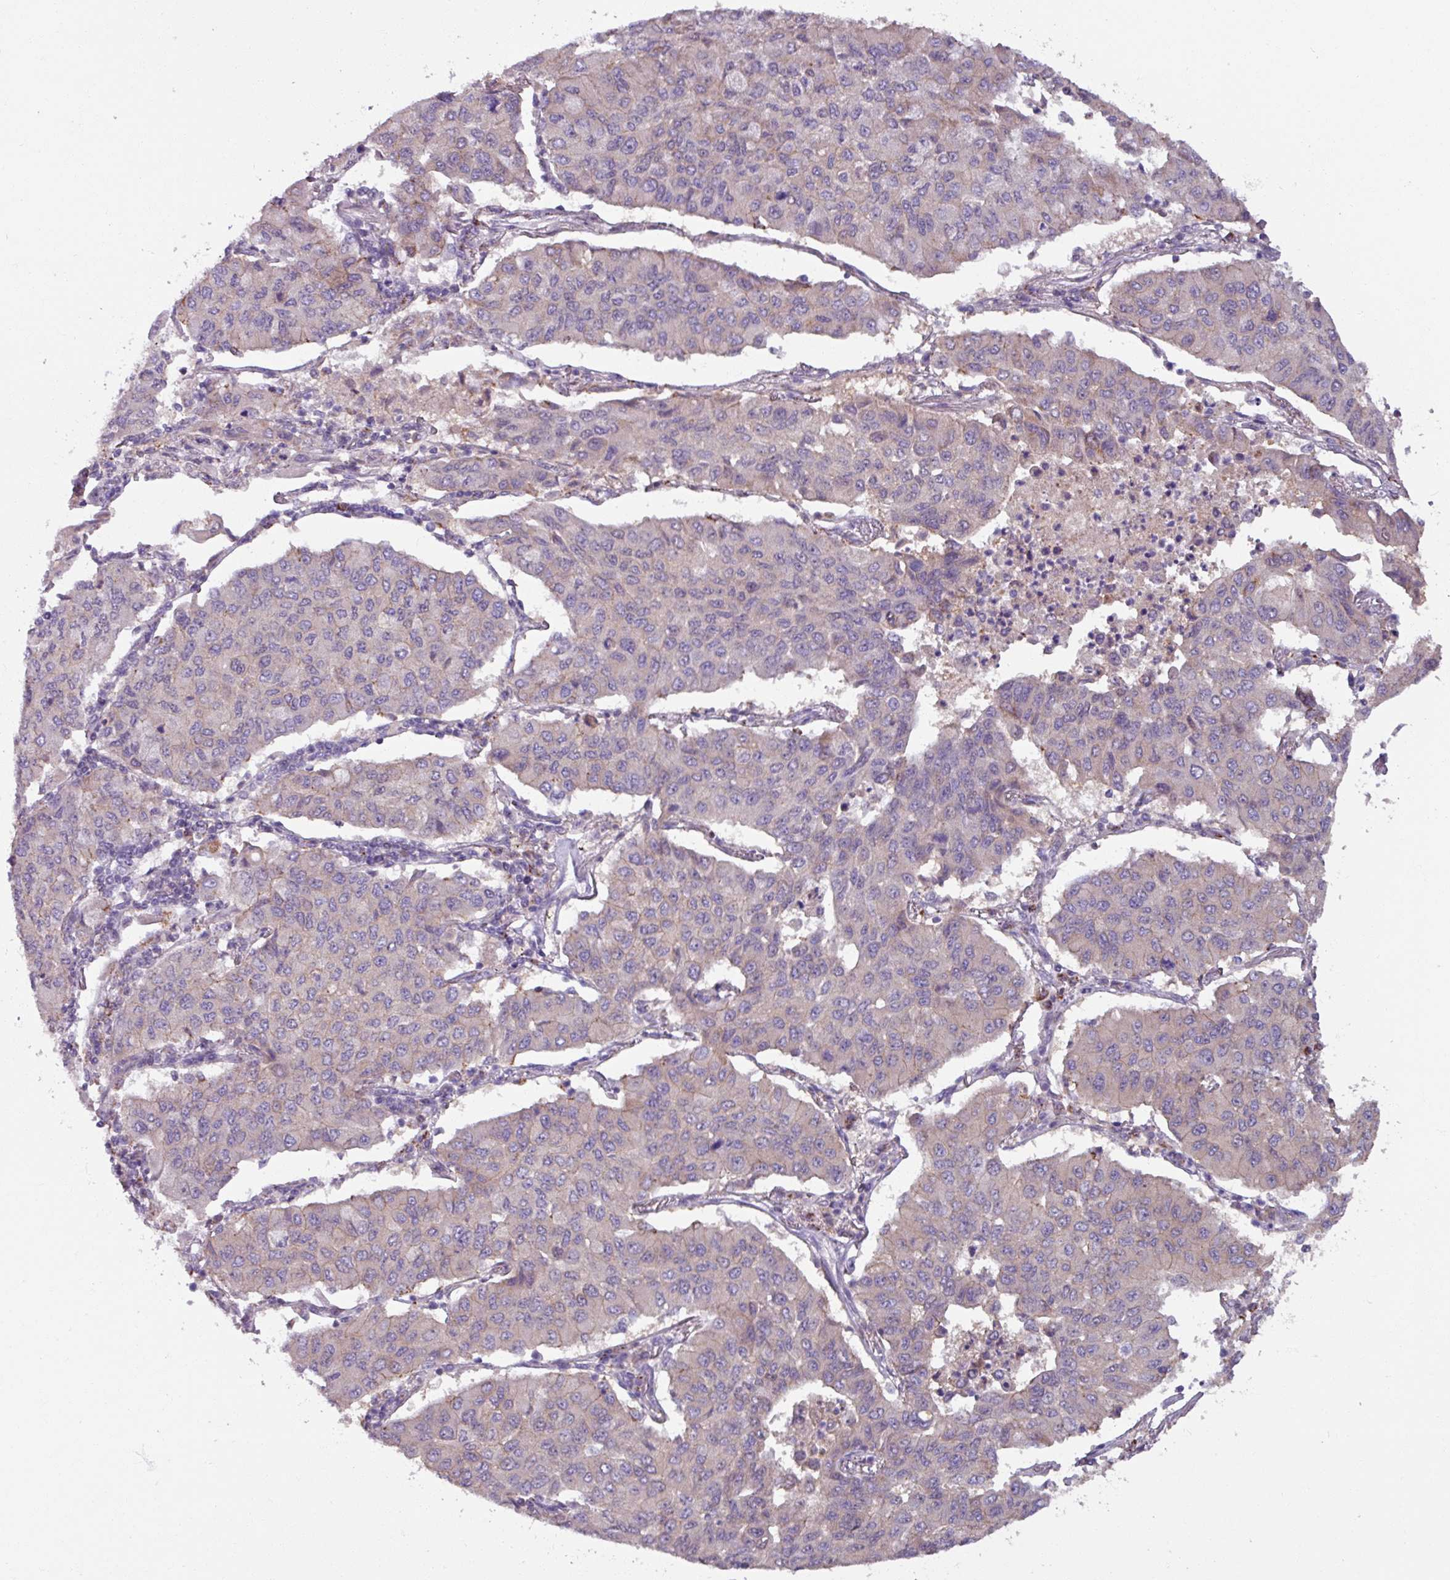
{"staining": {"intensity": "negative", "quantity": "none", "location": "none"}, "tissue": "lung cancer", "cell_type": "Tumor cells", "image_type": "cancer", "snomed": [{"axis": "morphology", "description": "Squamous cell carcinoma, NOS"}, {"axis": "topography", "description": "Lung"}], "caption": "Tumor cells show no significant staining in lung squamous cell carcinoma.", "gene": "PNMA6A", "patient": {"sex": "male", "age": 74}}